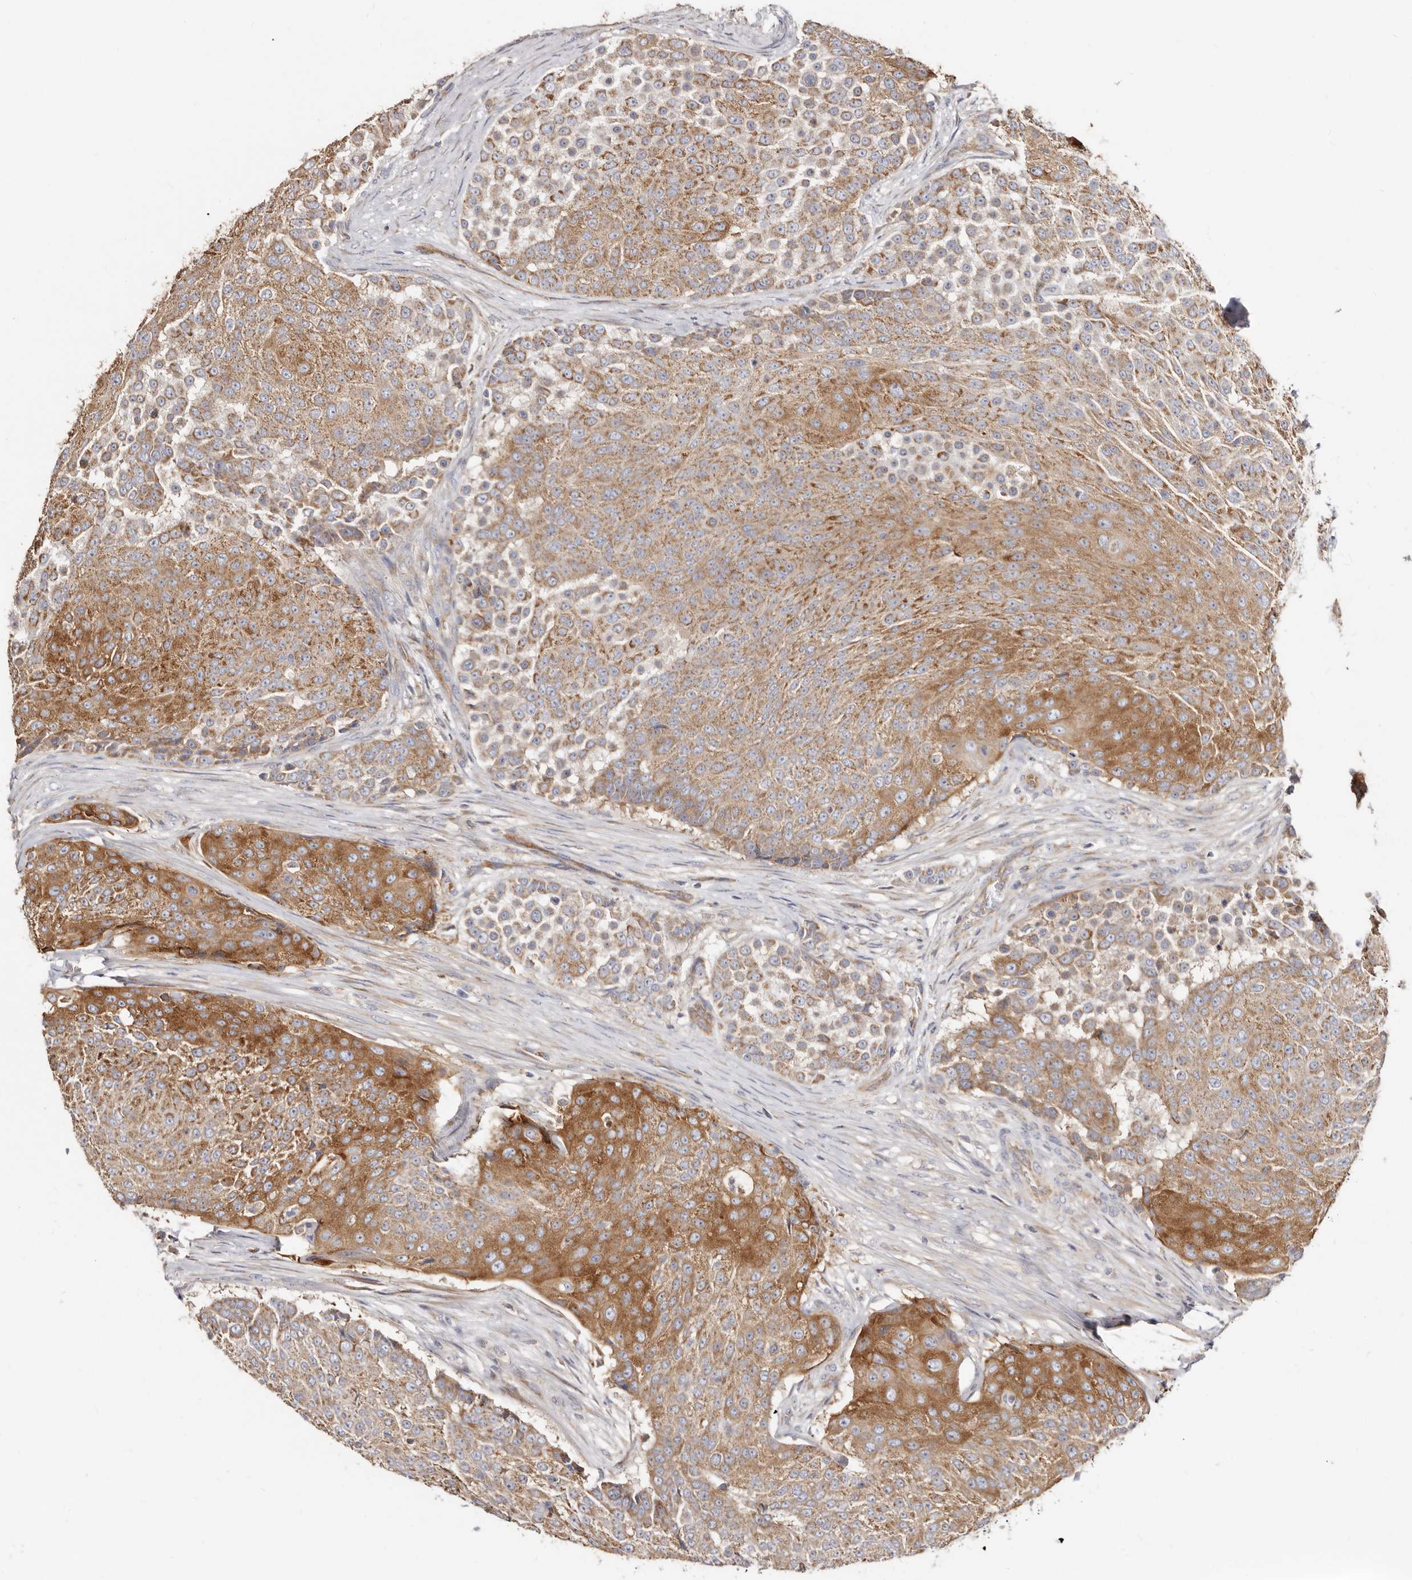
{"staining": {"intensity": "moderate", "quantity": ">75%", "location": "cytoplasmic/membranous"}, "tissue": "urothelial cancer", "cell_type": "Tumor cells", "image_type": "cancer", "snomed": [{"axis": "morphology", "description": "Urothelial carcinoma, High grade"}, {"axis": "topography", "description": "Urinary bladder"}], "caption": "DAB immunohistochemical staining of urothelial carcinoma (high-grade) reveals moderate cytoplasmic/membranous protein positivity in approximately >75% of tumor cells. Nuclei are stained in blue.", "gene": "BAIAP2L1", "patient": {"sex": "female", "age": 63}}